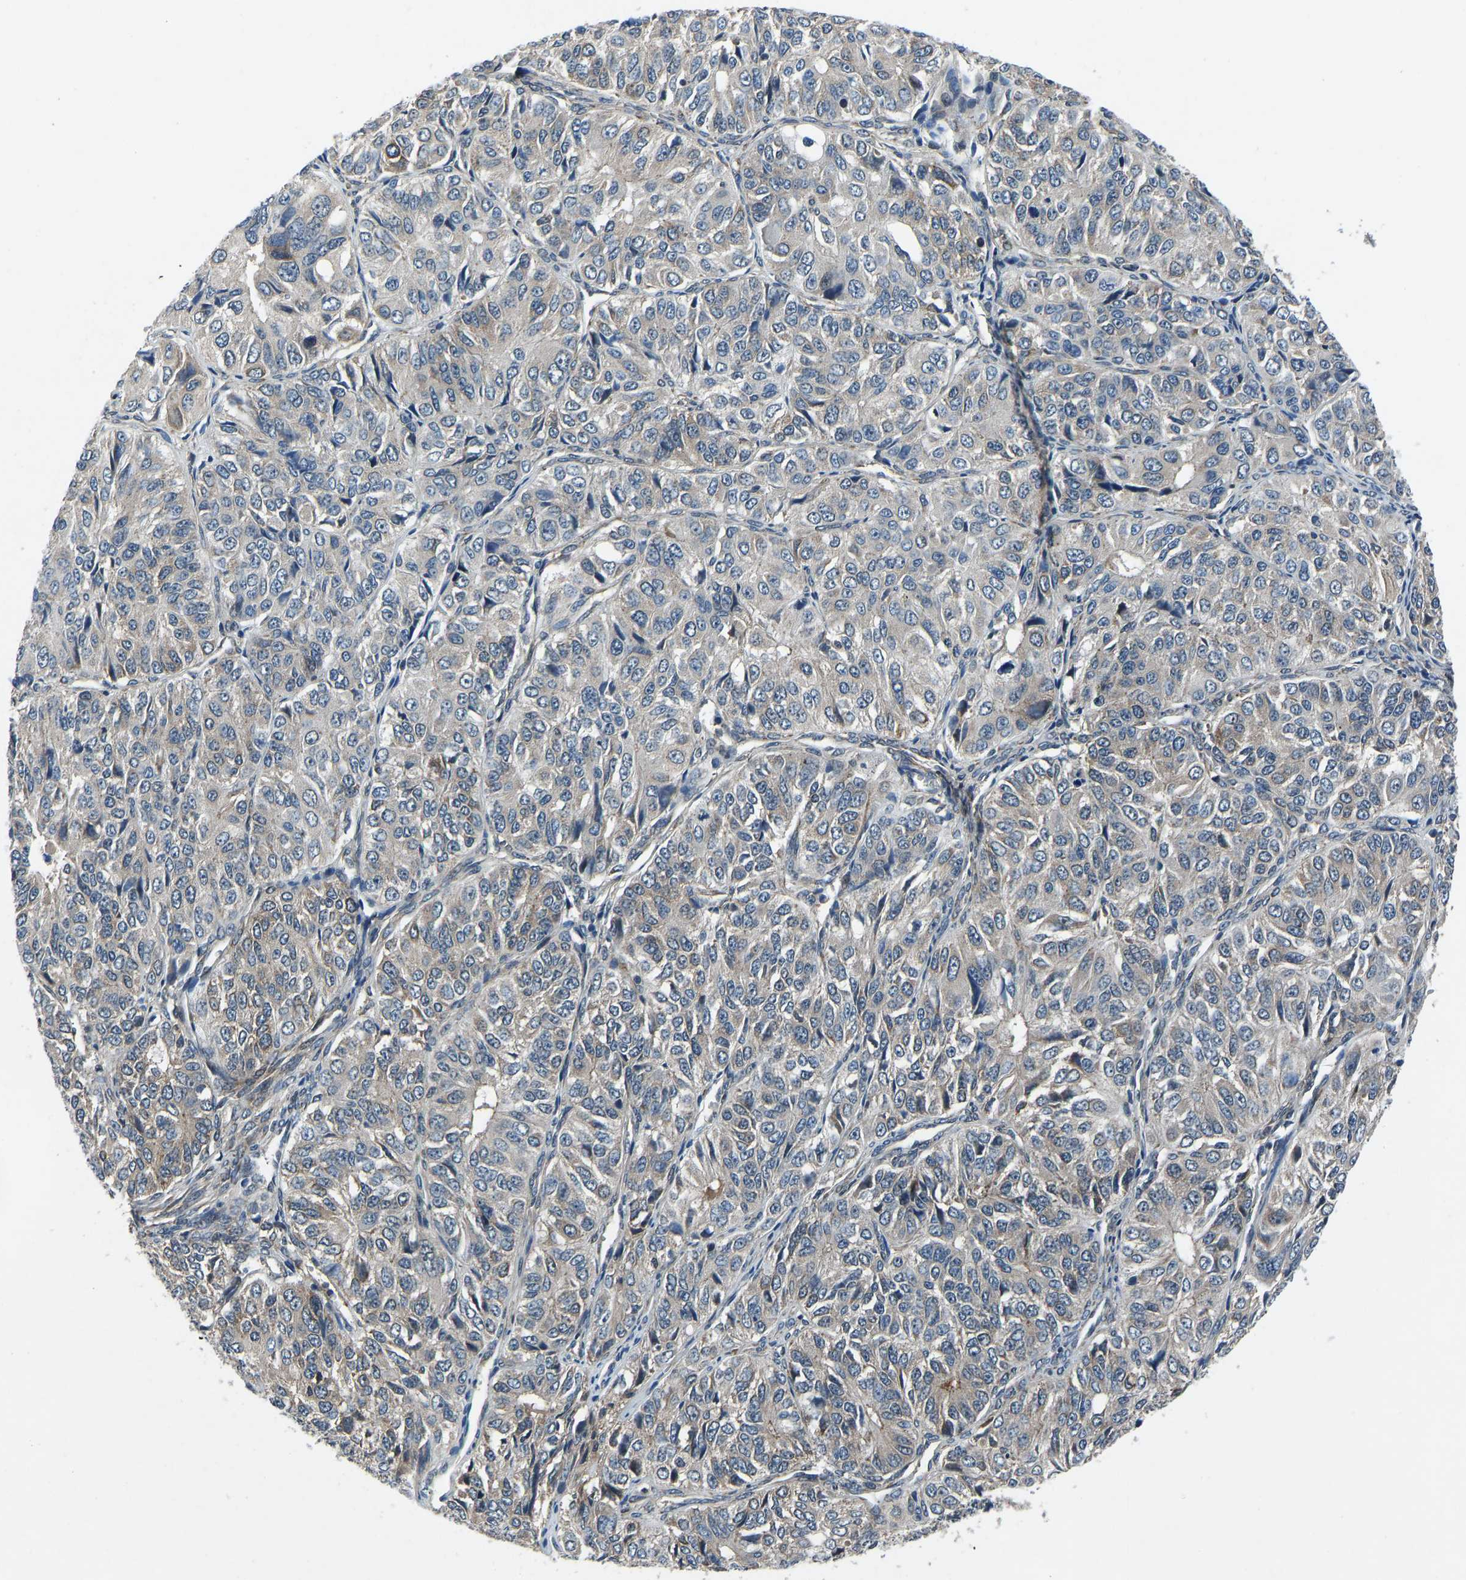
{"staining": {"intensity": "moderate", "quantity": "<25%", "location": "cytoplasmic/membranous"}, "tissue": "ovarian cancer", "cell_type": "Tumor cells", "image_type": "cancer", "snomed": [{"axis": "morphology", "description": "Carcinoma, endometroid"}, {"axis": "topography", "description": "Ovary"}], "caption": "Brown immunohistochemical staining in ovarian endometroid carcinoma displays moderate cytoplasmic/membranous expression in about <25% of tumor cells.", "gene": "RLIM", "patient": {"sex": "female", "age": 51}}